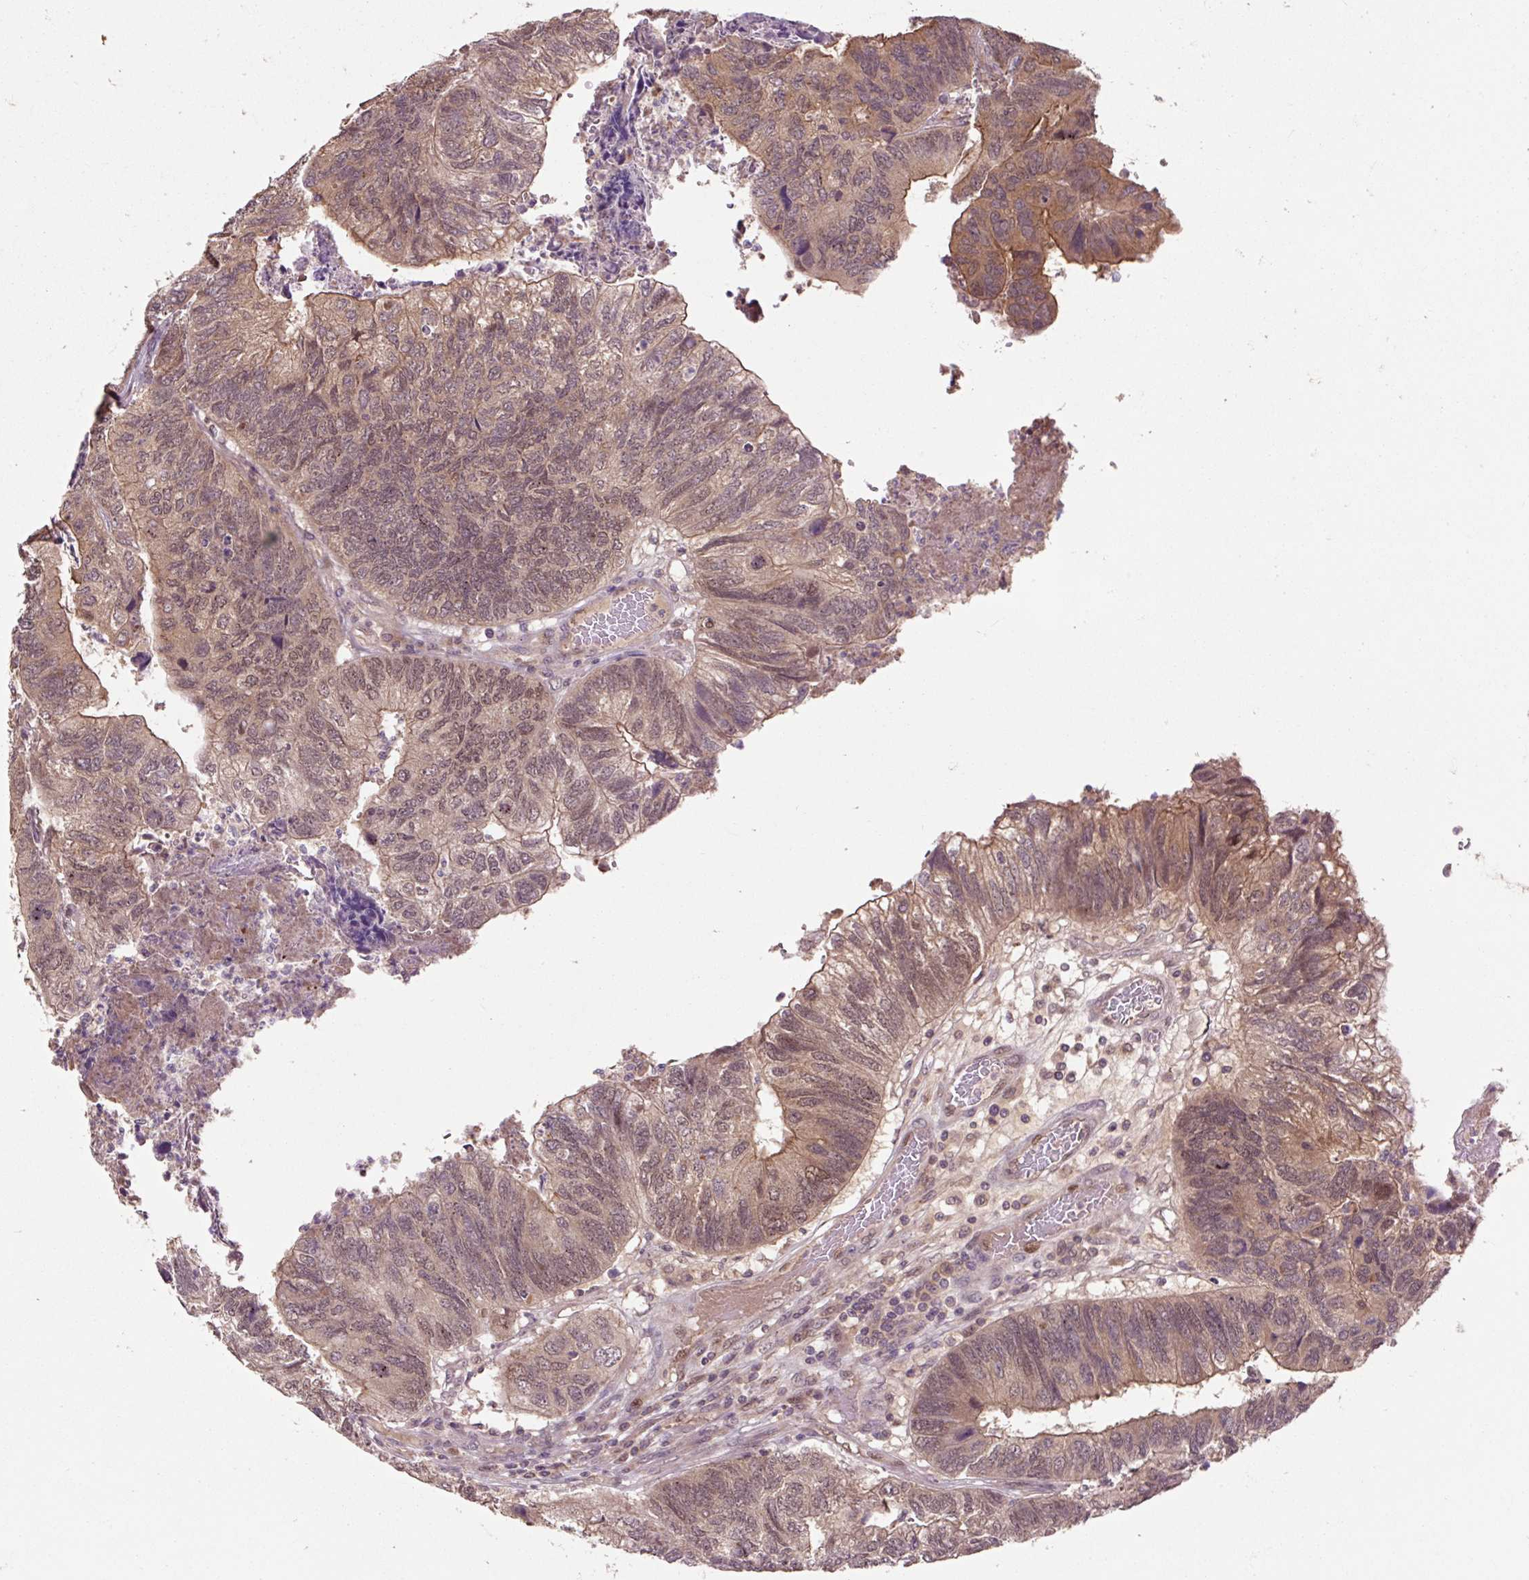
{"staining": {"intensity": "moderate", "quantity": ">75%", "location": "cytoplasmic/membranous,nuclear"}, "tissue": "colorectal cancer", "cell_type": "Tumor cells", "image_type": "cancer", "snomed": [{"axis": "morphology", "description": "Adenocarcinoma, NOS"}, {"axis": "topography", "description": "Colon"}], "caption": "Immunohistochemical staining of colorectal adenocarcinoma exhibits medium levels of moderate cytoplasmic/membranous and nuclear positivity in approximately >75% of tumor cells. (Brightfield microscopy of DAB IHC at high magnification).", "gene": "MMS19", "patient": {"sex": "female", "age": 67}}